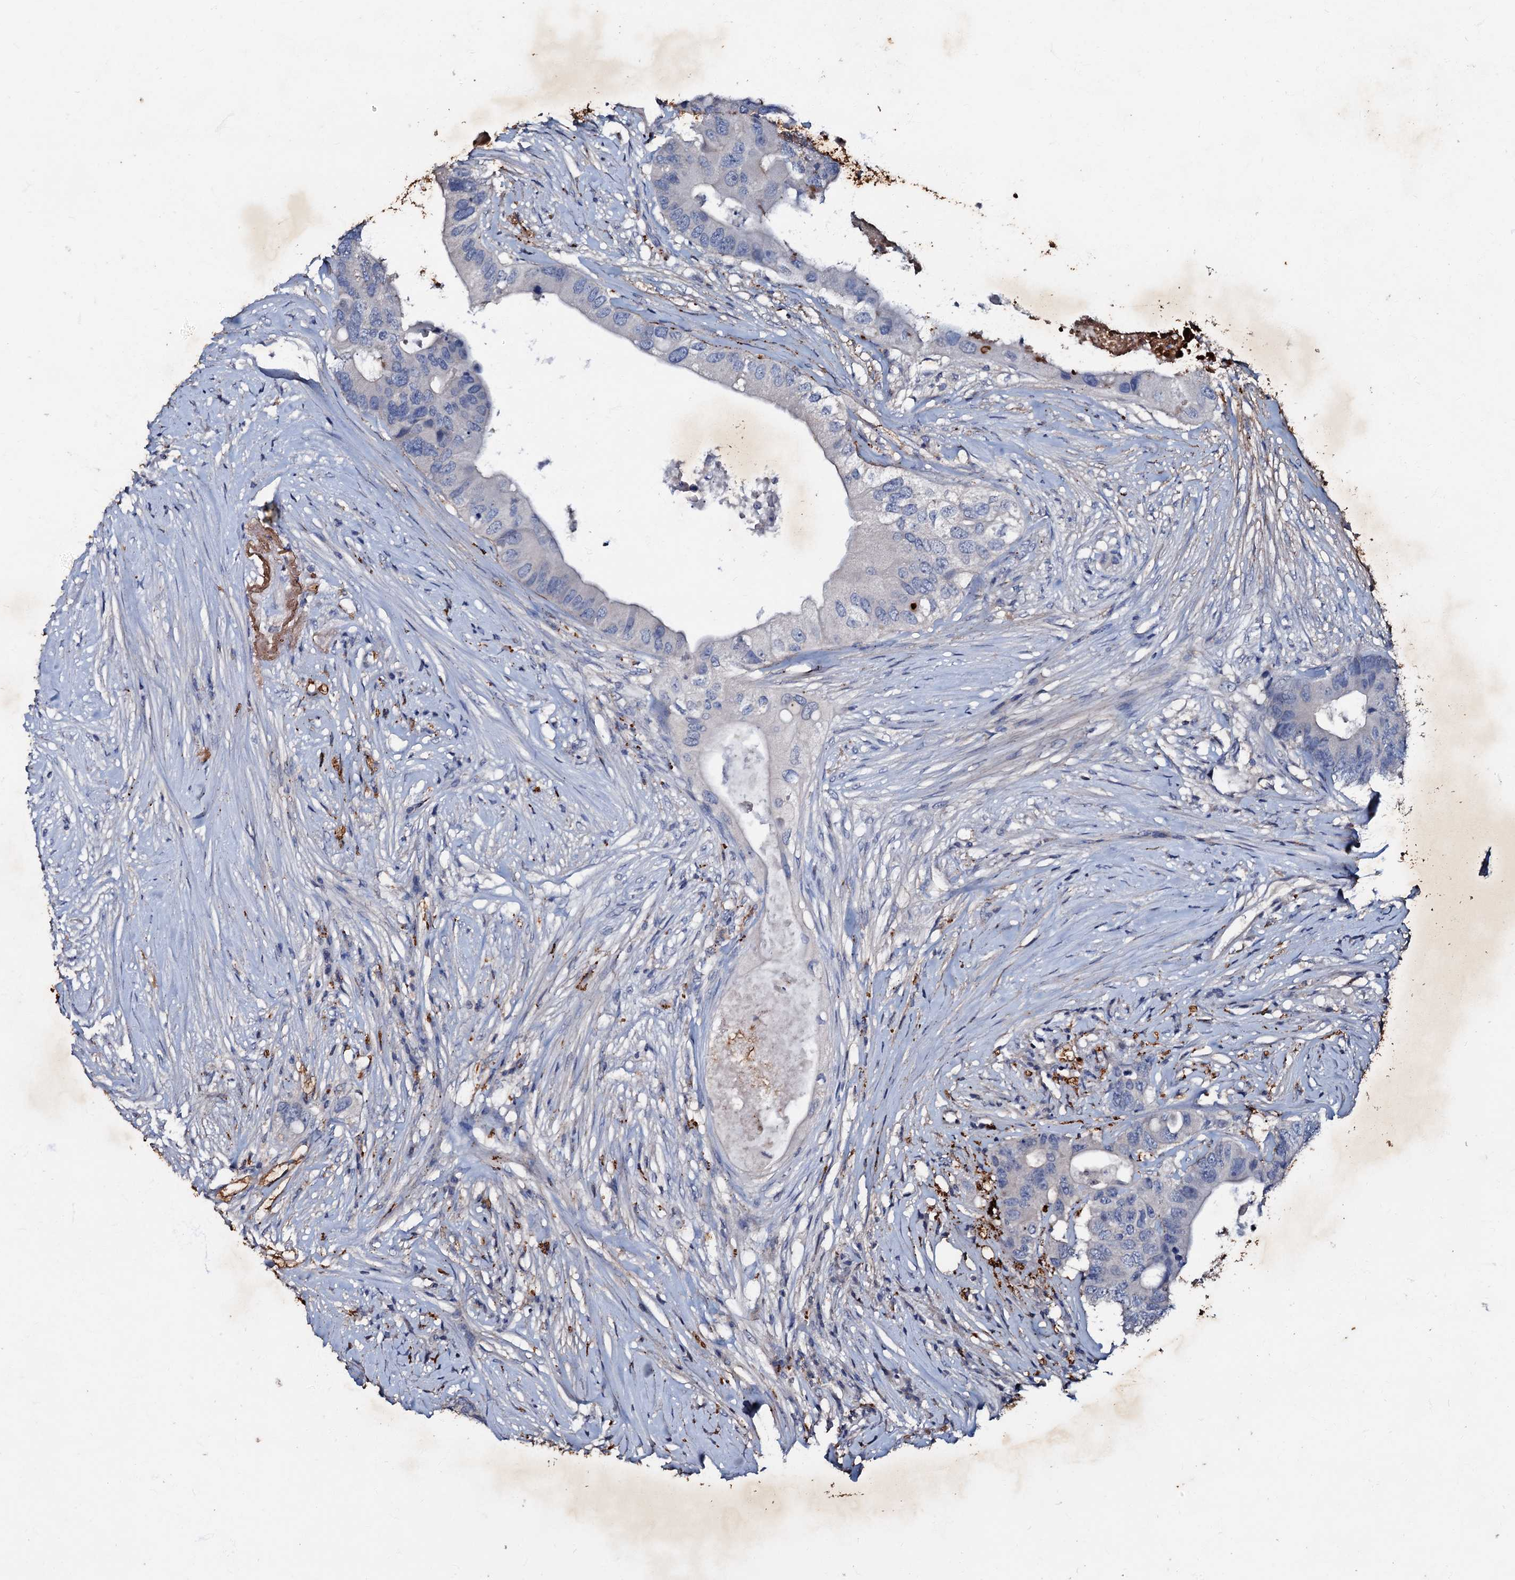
{"staining": {"intensity": "negative", "quantity": "none", "location": "none"}, "tissue": "colorectal cancer", "cell_type": "Tumor cells", "image_type": "cancer", "snomed": [{"axis": "morphology", "description": "Adenocarcinoma, NOS"}, {"axis": "topography", "description": "Colon"}], "caption": "This is a micrograph of immunohistochemistry (IHC) staining of colorectal cancer (adenocarcinoma), which shows no positivity in tumor cells.", "gene": "MANSC4", "patient": {"sex": "male", "age": 71}}